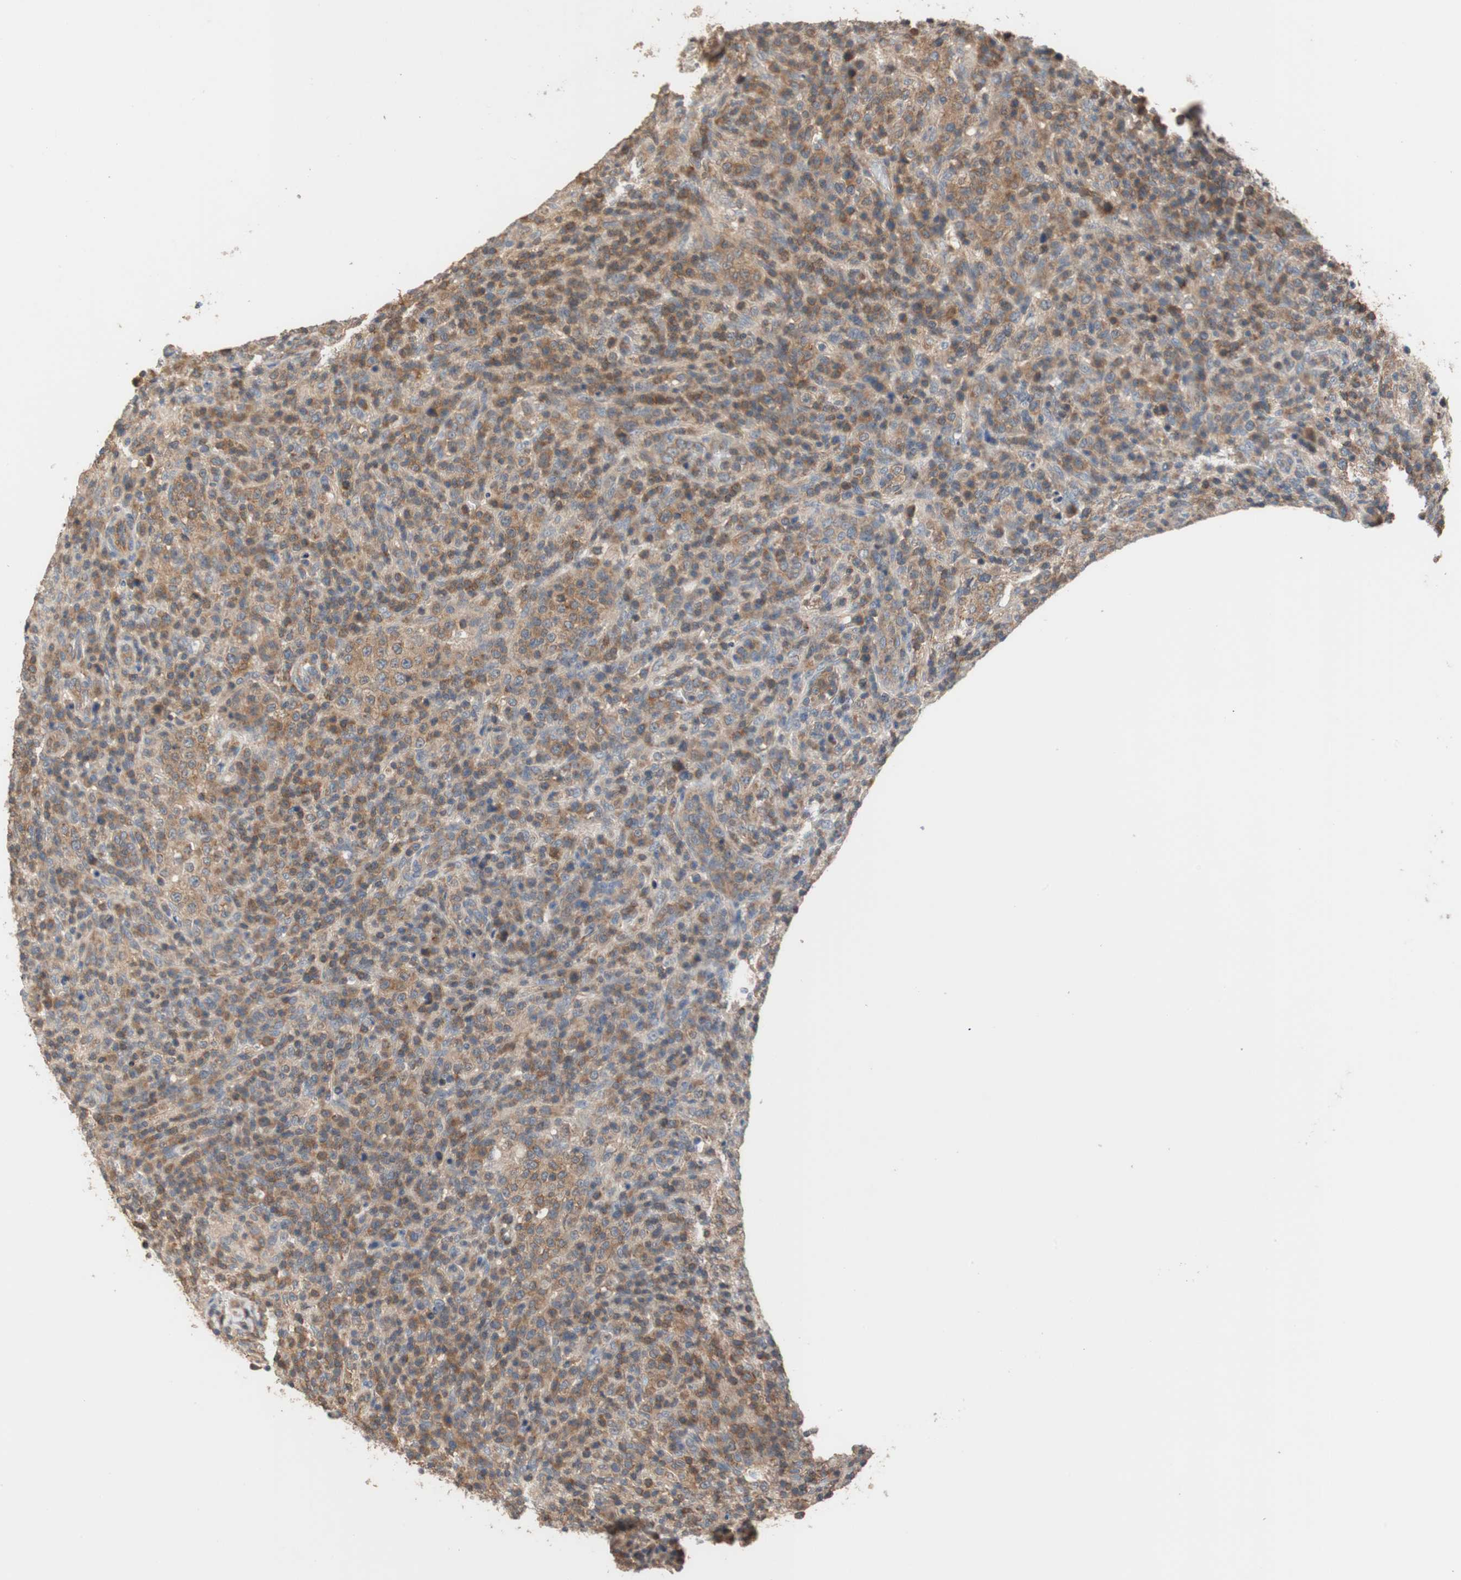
{"staining": {"intensity": "moderate", "quantity": ">75%", "location": "cytoplasmic/membranous"}, "tissue": "lymphoma", "cell_type": "Tumor cells", "image_type": "cancer", "snomed": [{"axis": "morphology", "description": "Malignant lymphoma, non-Hodgkin's type, High grade"}, {"axis": "topography", "description": "Lymph node"}], "caption": "The micrograph exhibits staining of lymphoma, revealing moderate cytoplasmic/membranous protein expression (brown color) within tumor cells.", "gene": "MAP4K2", "patient": {"sex": "female", "age": 76}}